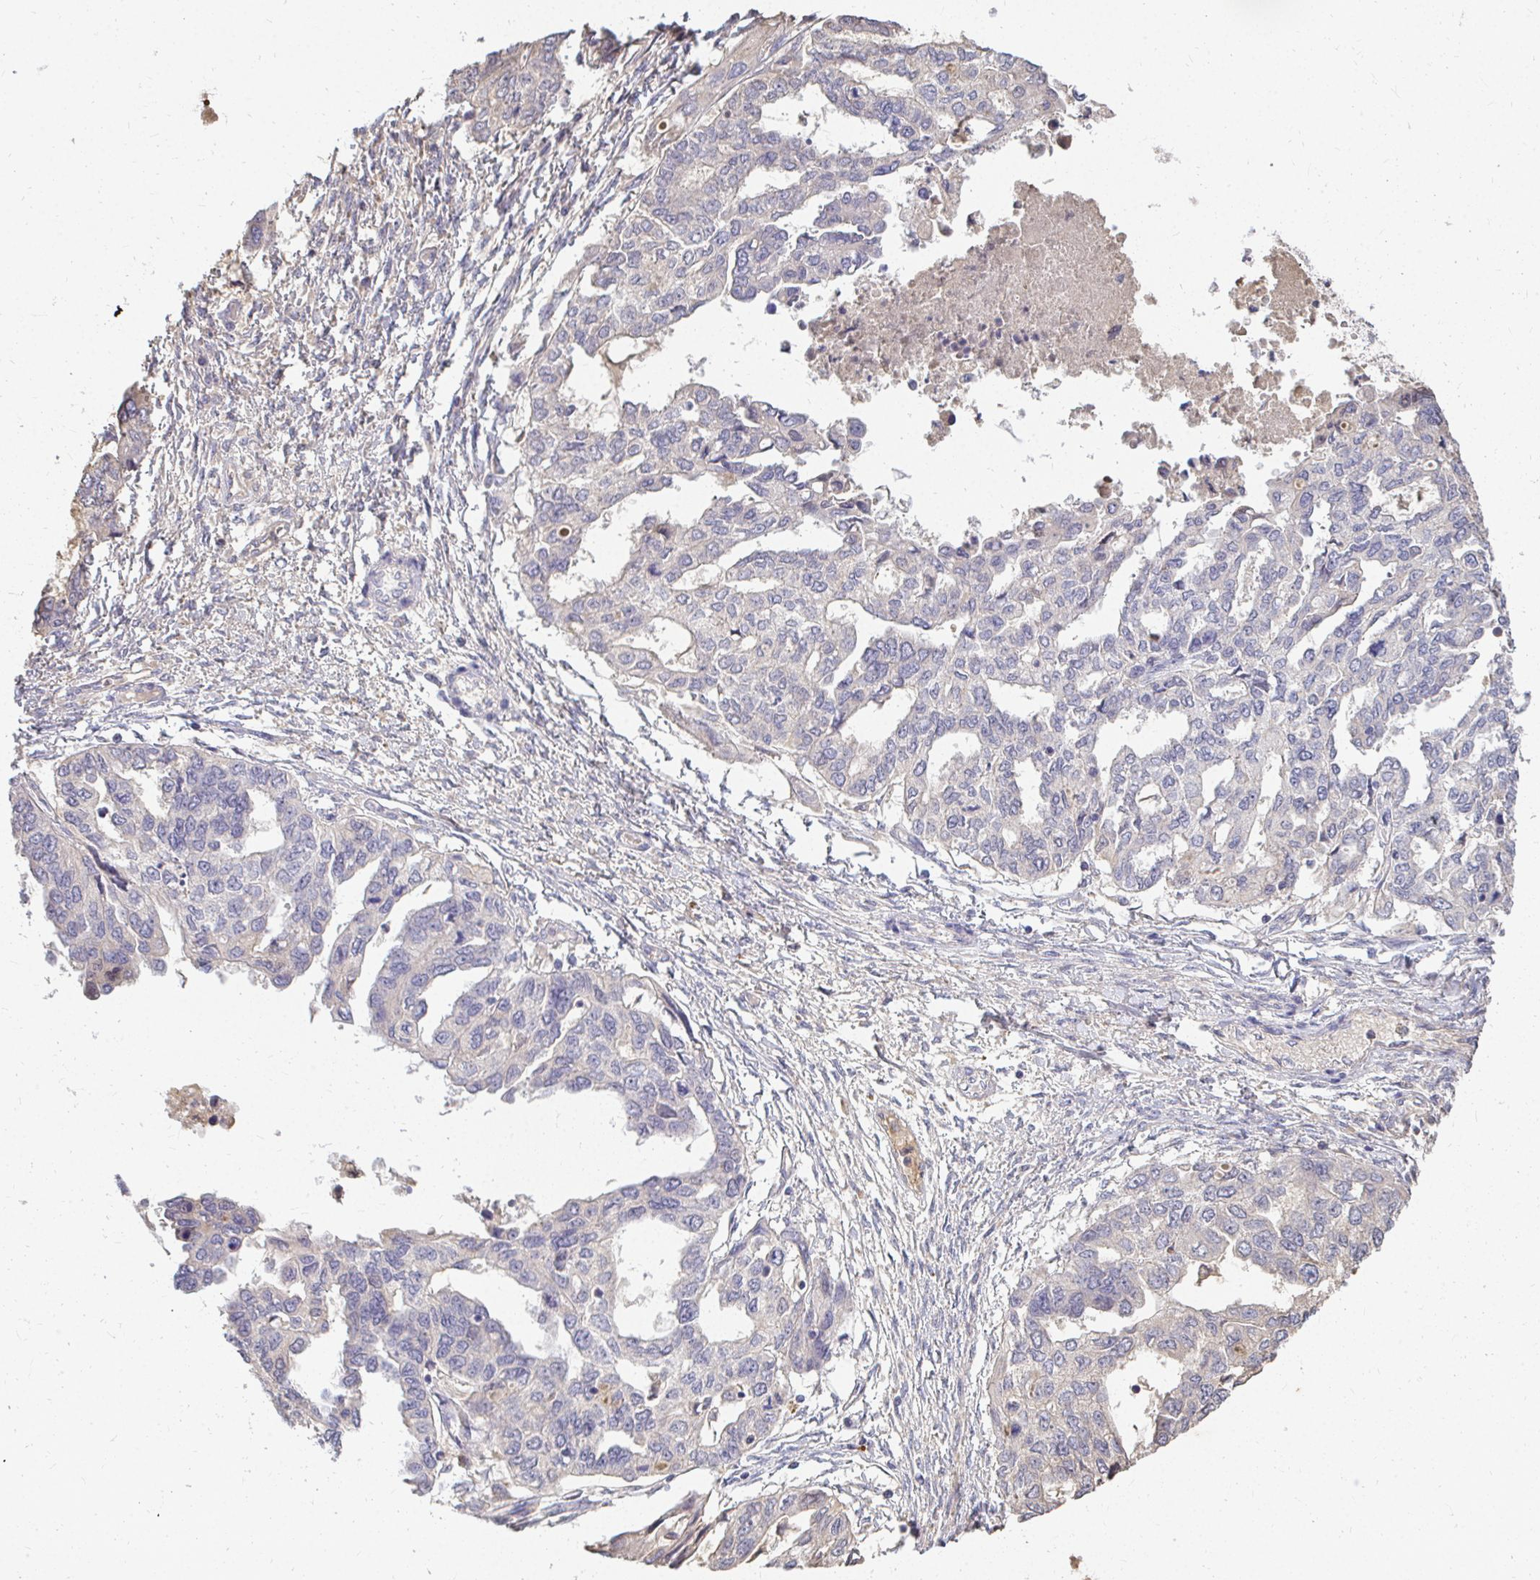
{"staining": {"intensity": "negative", "quantity": "none", "location": "none"}, "tissue": "ovarian cancer", "cell_type": "Tumor cells", "image_type": "cancer", "snomed": [{"axis": "morphology", "description": "Cystadenocarcinoma, serous, NOS"}, {"axis": "topography", "description": "Ovary"}], "caption": "Tumor cells are negative for protein expression in human ovarian cancer.", "gene": "LOXL4", "patient": {"sex": "female", "age": 53}}